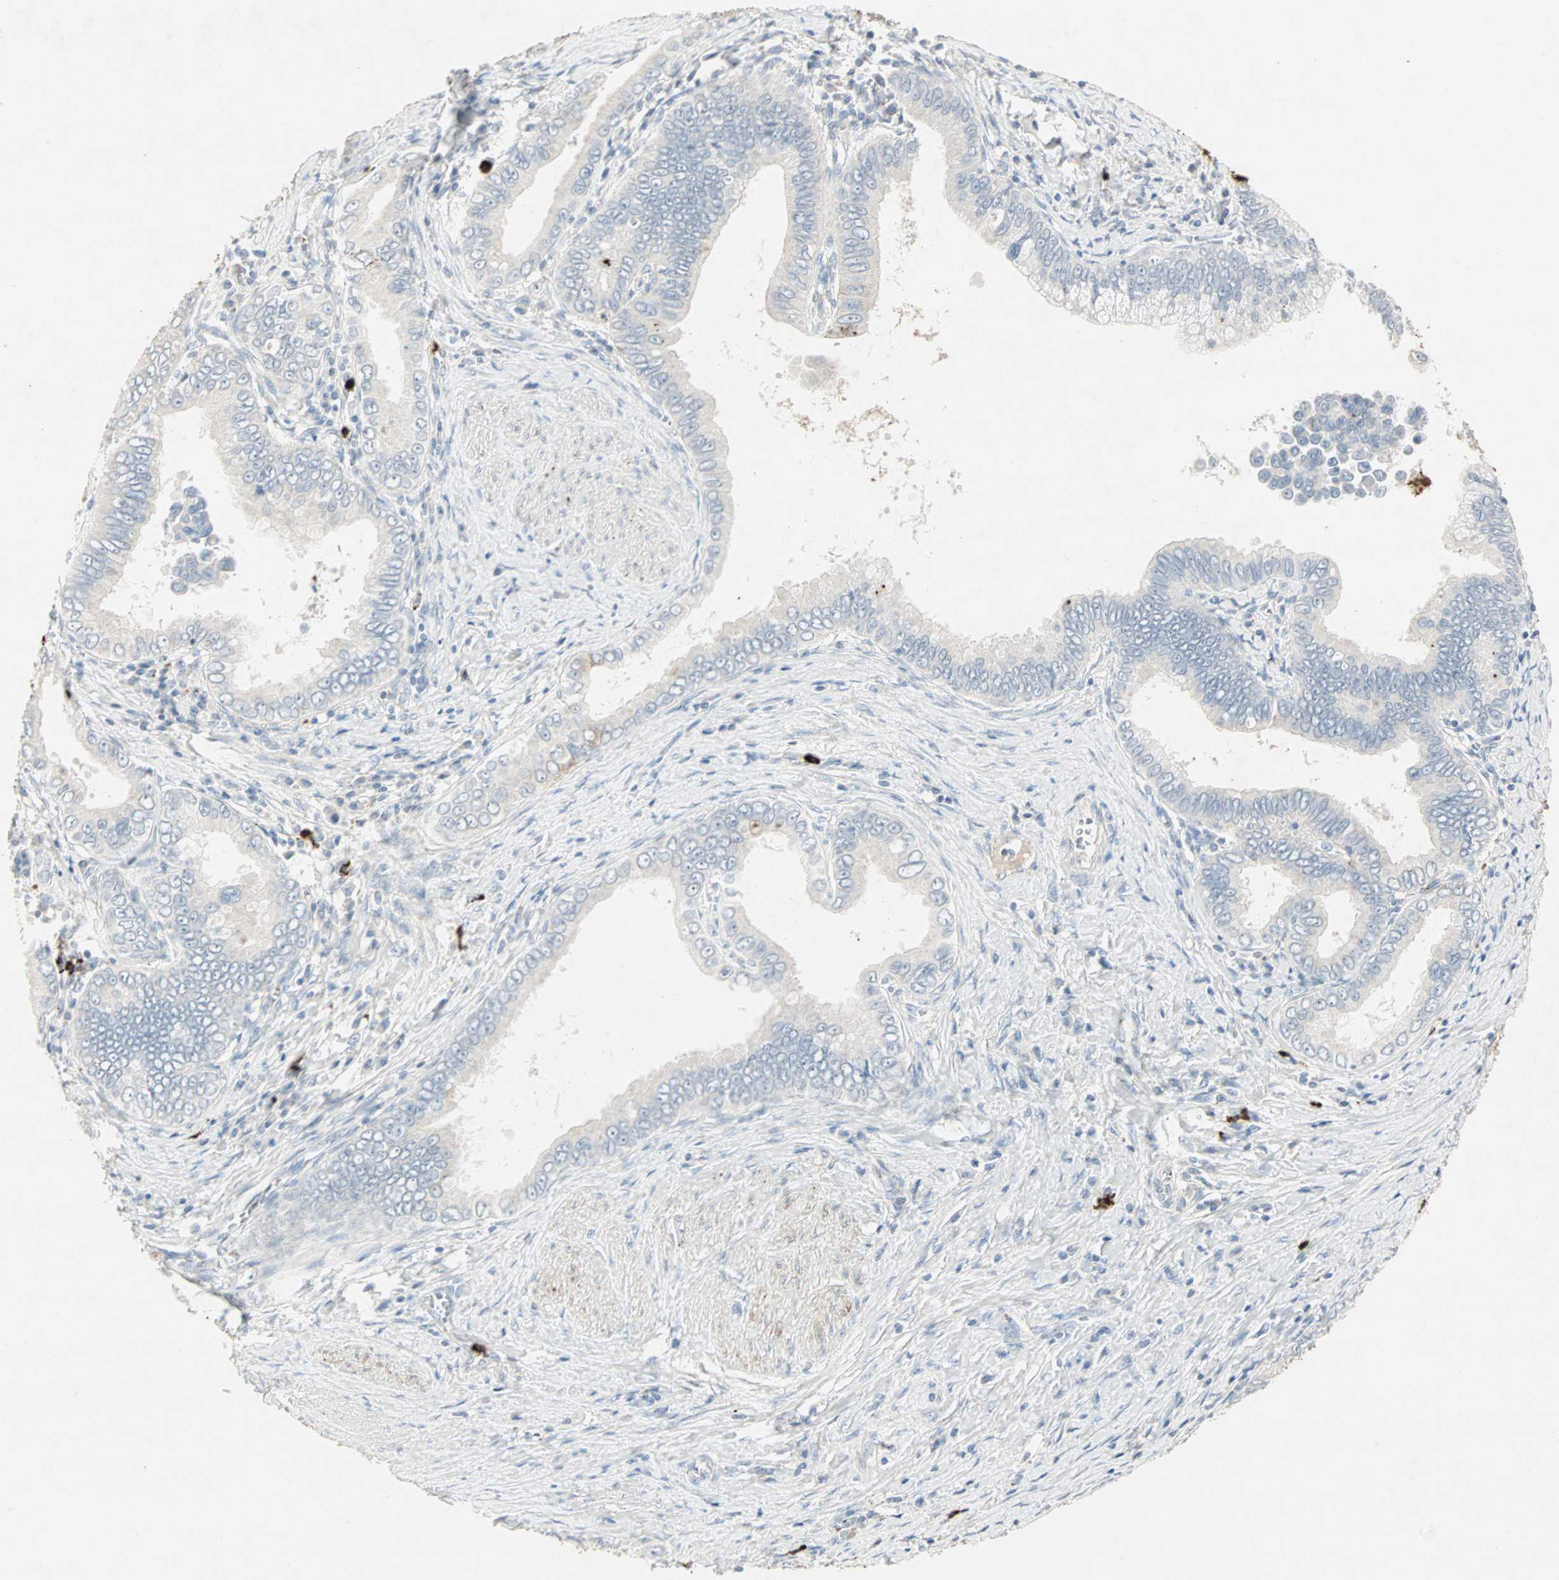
{"staining": {"intensity": "weak", "quantity": "<25%", "location": "cytoplasmic/membranous"}, "tissue": "pancreatic cancer", "cell_type": "Tumor cells", "image_type": "cancer", "snomed": [{"axis": "morphology", "description": "Normal tissue, NOS"}, {"axis": "topography", "description": "Lymph node"}], "caption": "Pancreatic cancer stained for a protein using immunohistochemistry (IHC) shows no expression tumor cells.", "gene": "CEACAM6", "patient": {"sex": "male", "age": 50}}